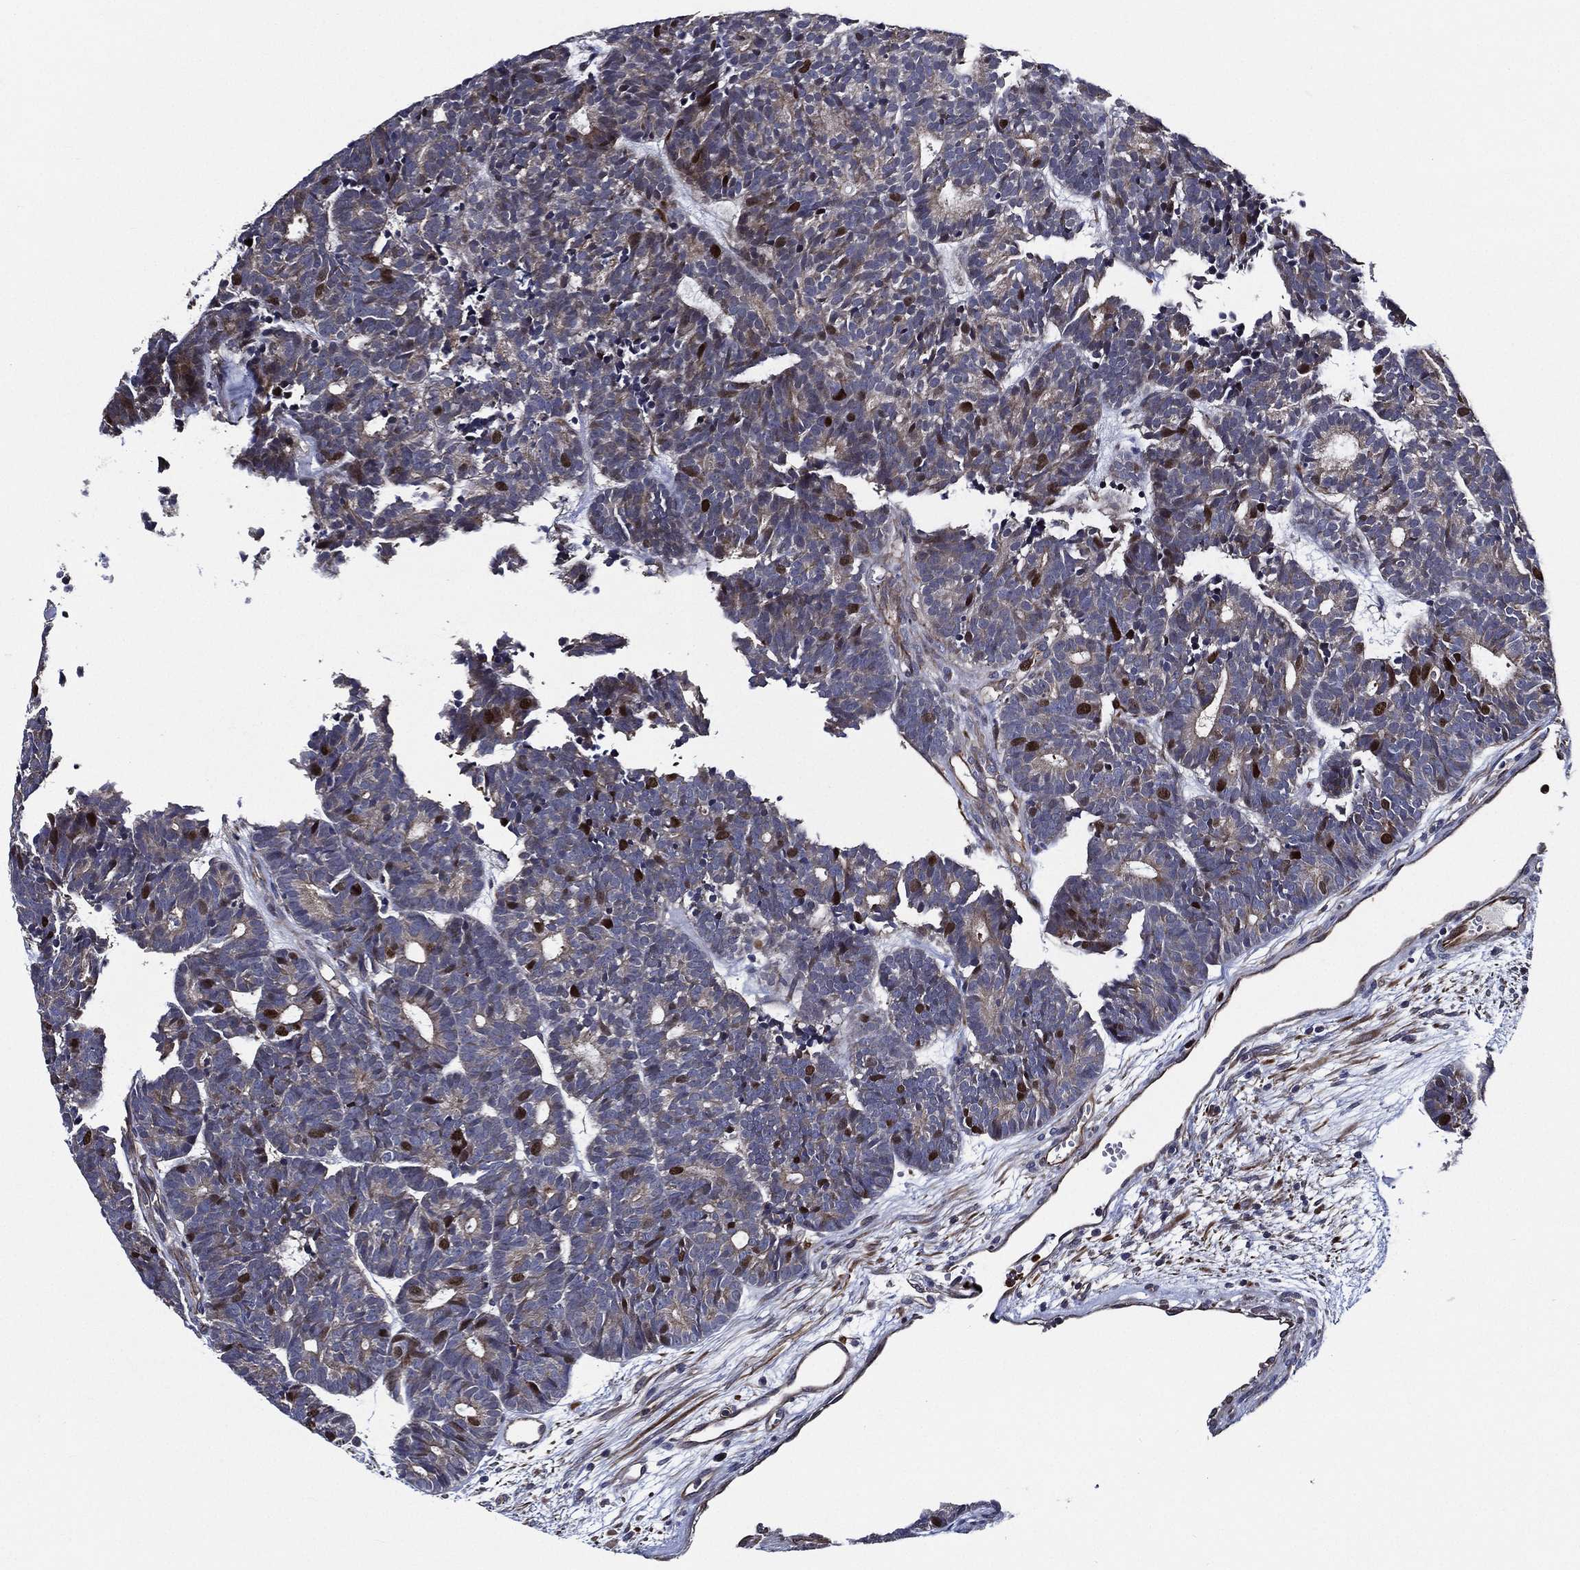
{"staining": {"intensity": "strong", "quantity": "<25%", "location": "nuclear"}, "tissue": "head and neck cancer", "cell_type": "Tumor cells", "image_type": "cancer", "snomed": [{"axis": "morphology", "description": "Adenocarcinoma, NOS"}, {"axis": "topography", "description": "Head-Neck"}], "caption": "Human head and neck cancer (adenocarcinoma) stained with a brown dye demonstrates strong nuclear positive positivity in approximately <25% of tumor cells.", "gene": "KIF20B", "patient": {"sex": "female", "age": 81}}